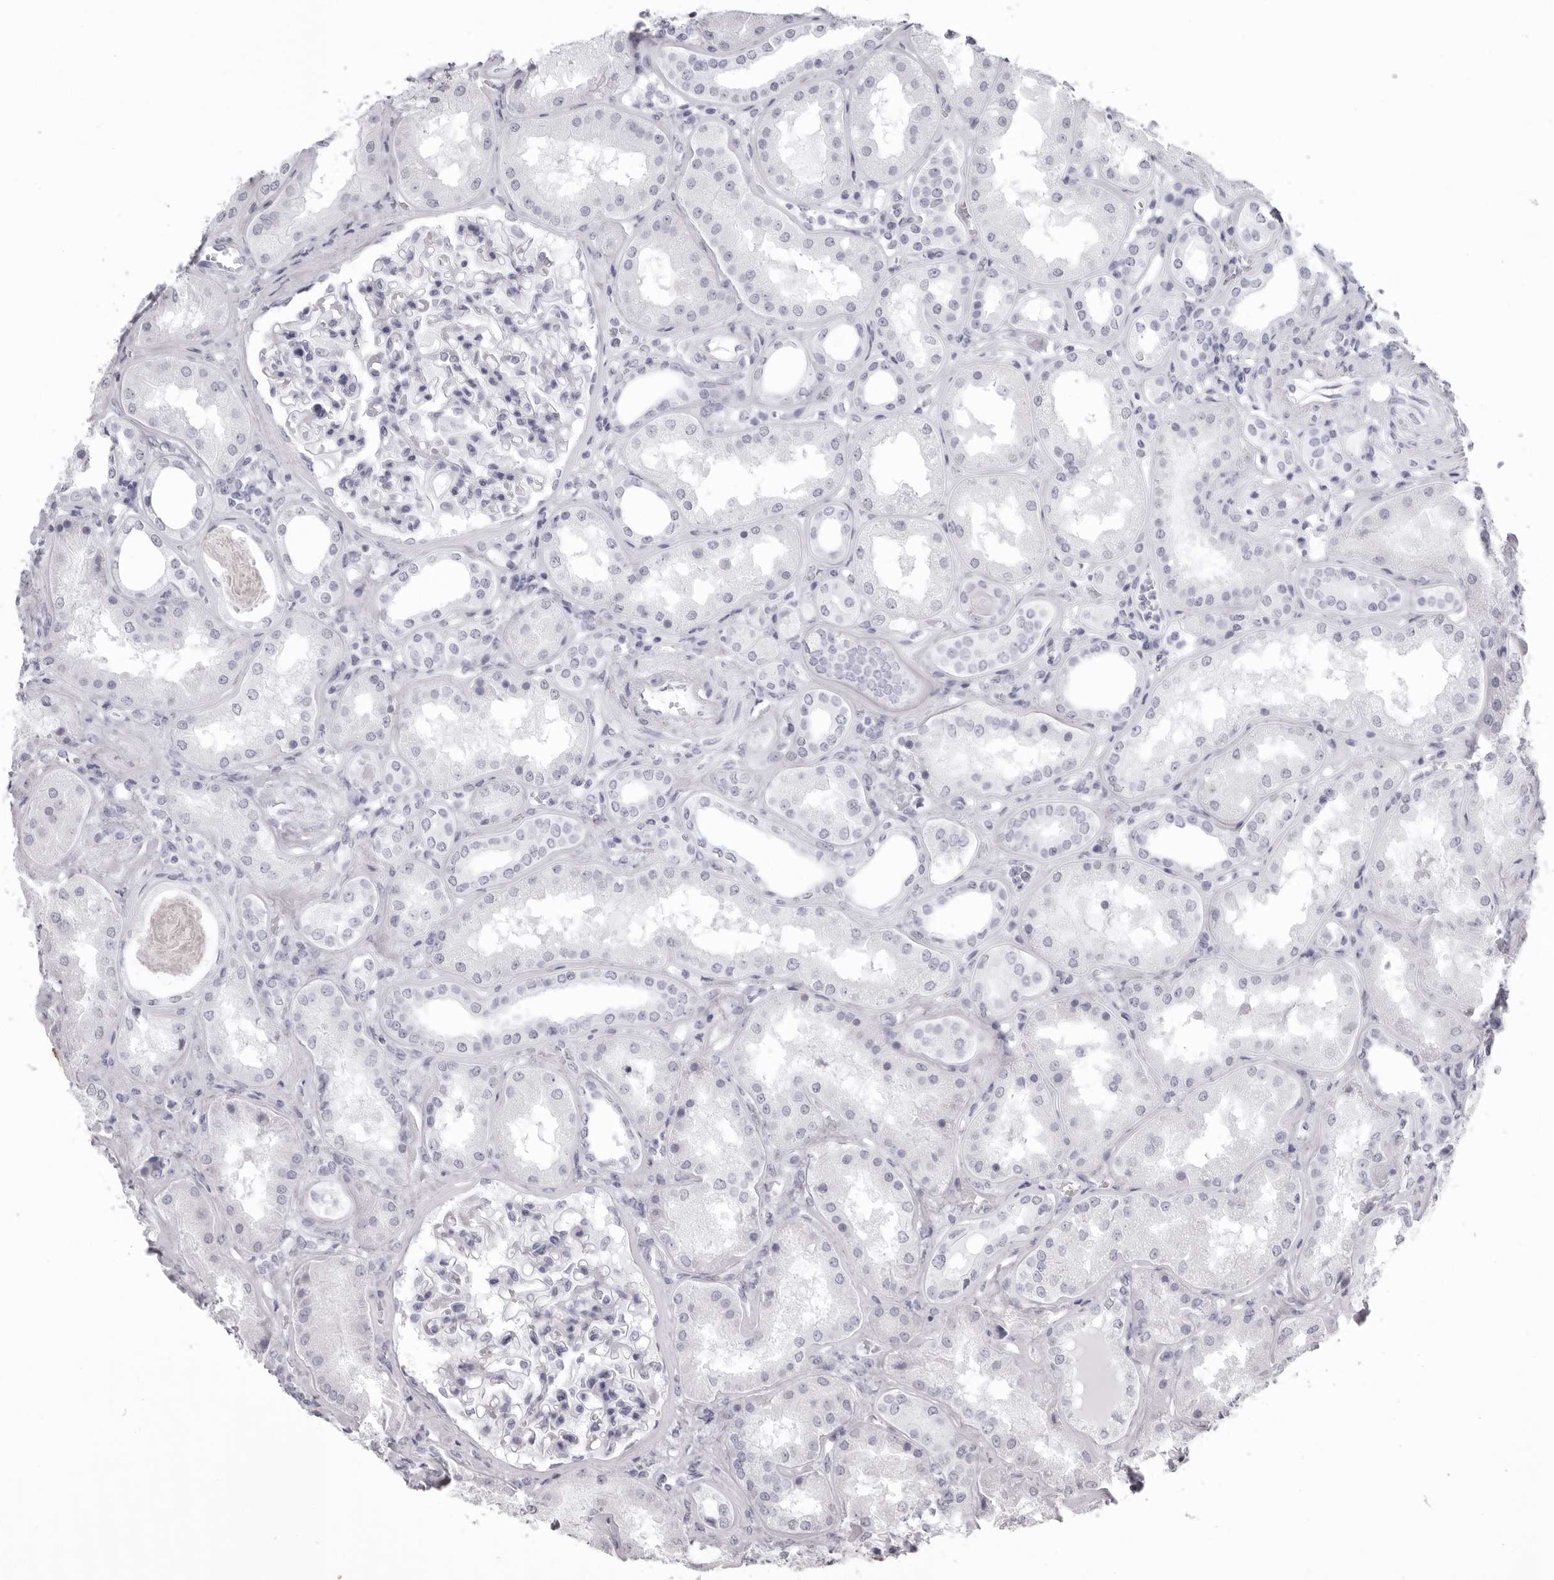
{"staining": {"intensity": "negative", "quantity": "none", "location": "none"}, "tissue": "kidney", "cell_type": "Cells in glomeruli", "image_type": "normal", "snomed": [{"axis": "morphology", "description": "Normal tissue, NOS"}, {"axis": "topography", "description": "Kidney"}], "caption": "Immunohistochemistry photomicrograph of benign human kidney stained for a protein (brown), which displays no positivity in cells in glomeruli. (DAB (3,3'-diaminobenzidine) immunohistochemistry with hematoxylin counter stain).", "gene": "KLK9", "patient": {"sex": "female", "age": 56}}